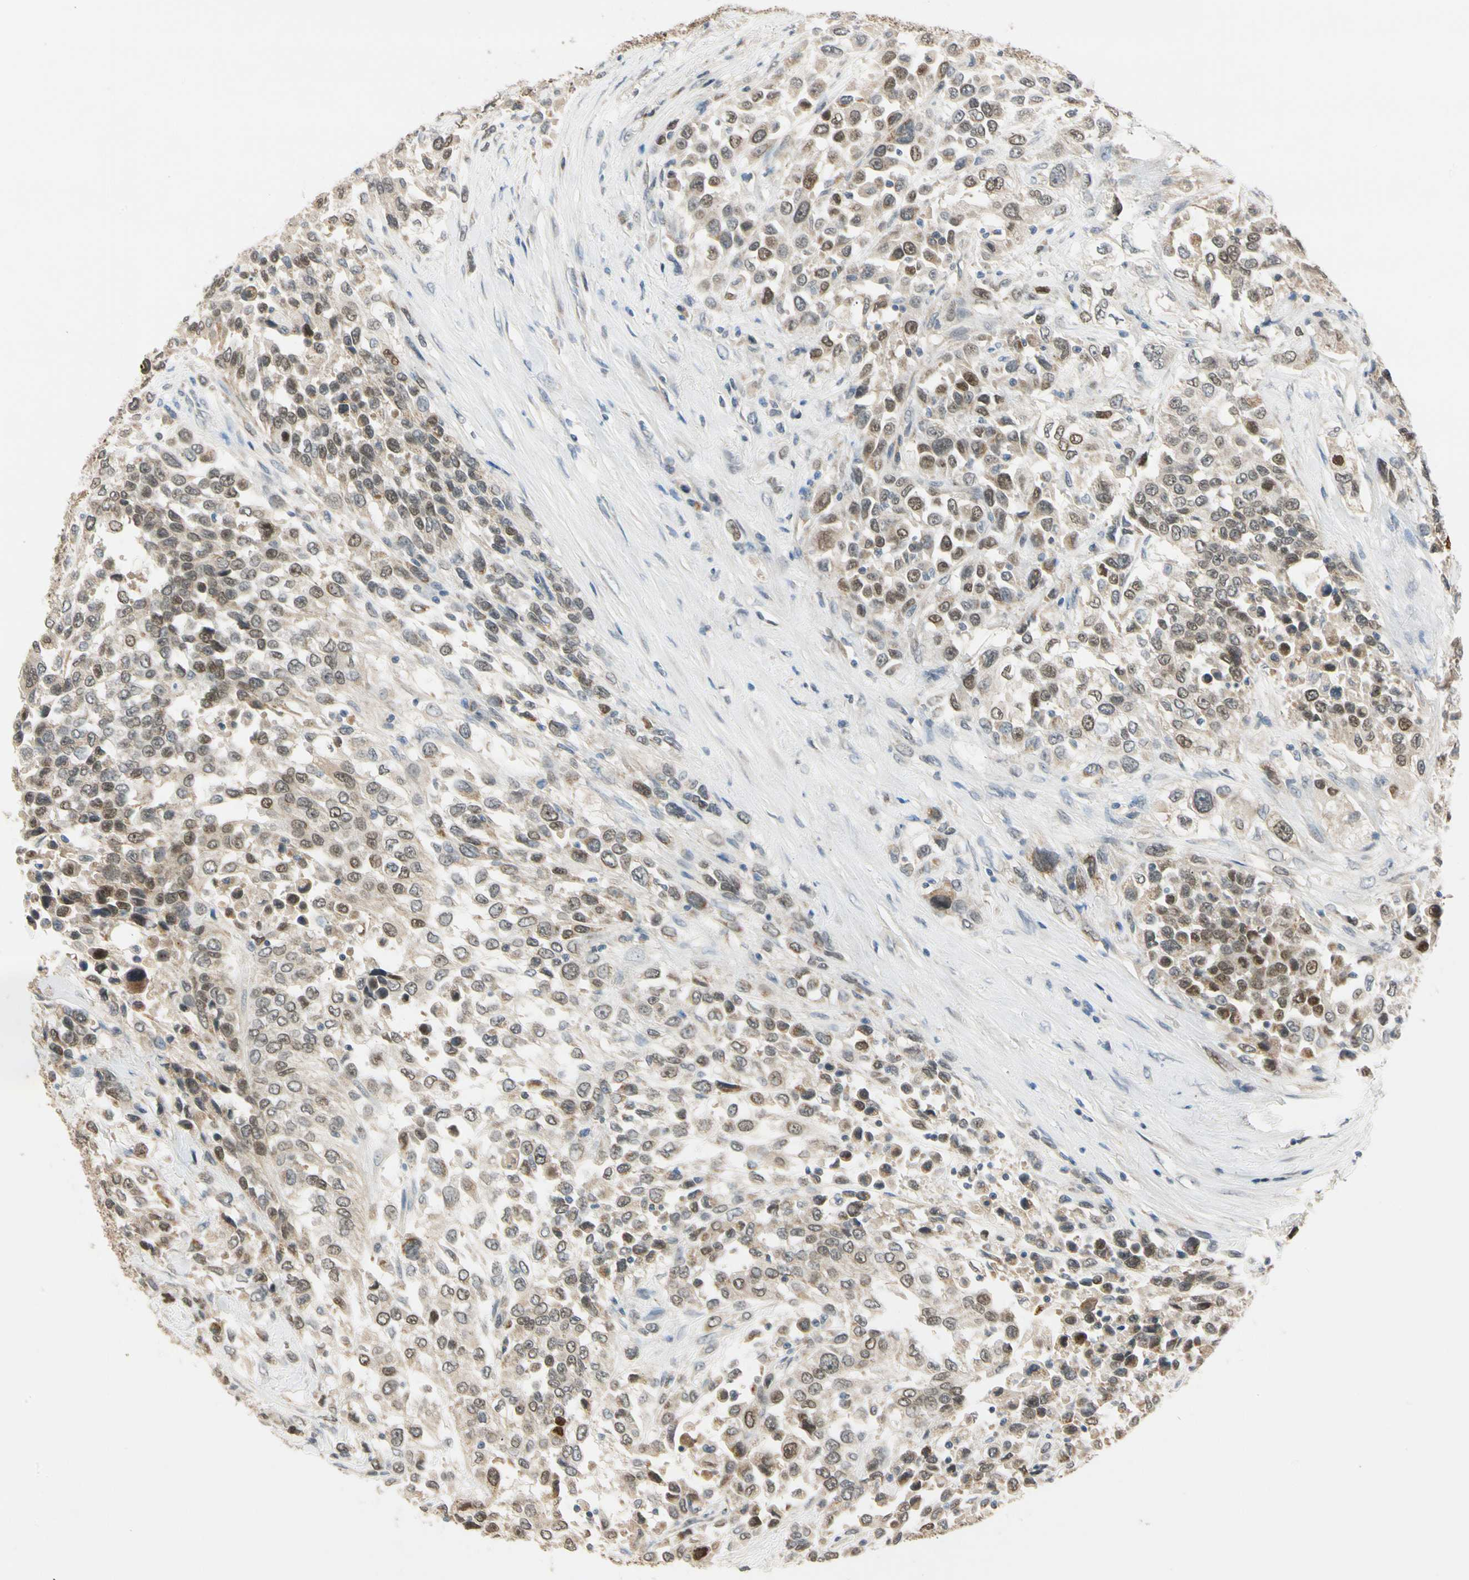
{"staining": {"intensity": "moderate", "quantity": "25%-75%", "location": "cytoplasmic/membranous,nuclear"}, "tissue": "urothelial cancer", "cell_type": "Tumor cells", "image_type": "cancer", "snomed": [{"axis": "morphology", "description": "Urothelial carcinoma, High grade"}, {"axis": "topography", "description": "Urinary bladder"}], "caption": "Immunohistochemical staining of high-grade urothelial carcinoma reveals medium levels of moderate cytoplasmic/membranous and nuclear protein expression in approximately 25%-75% of tumor cells.", "gene": "RIOX2", "patient": {"sex": "female", "age": 80}}